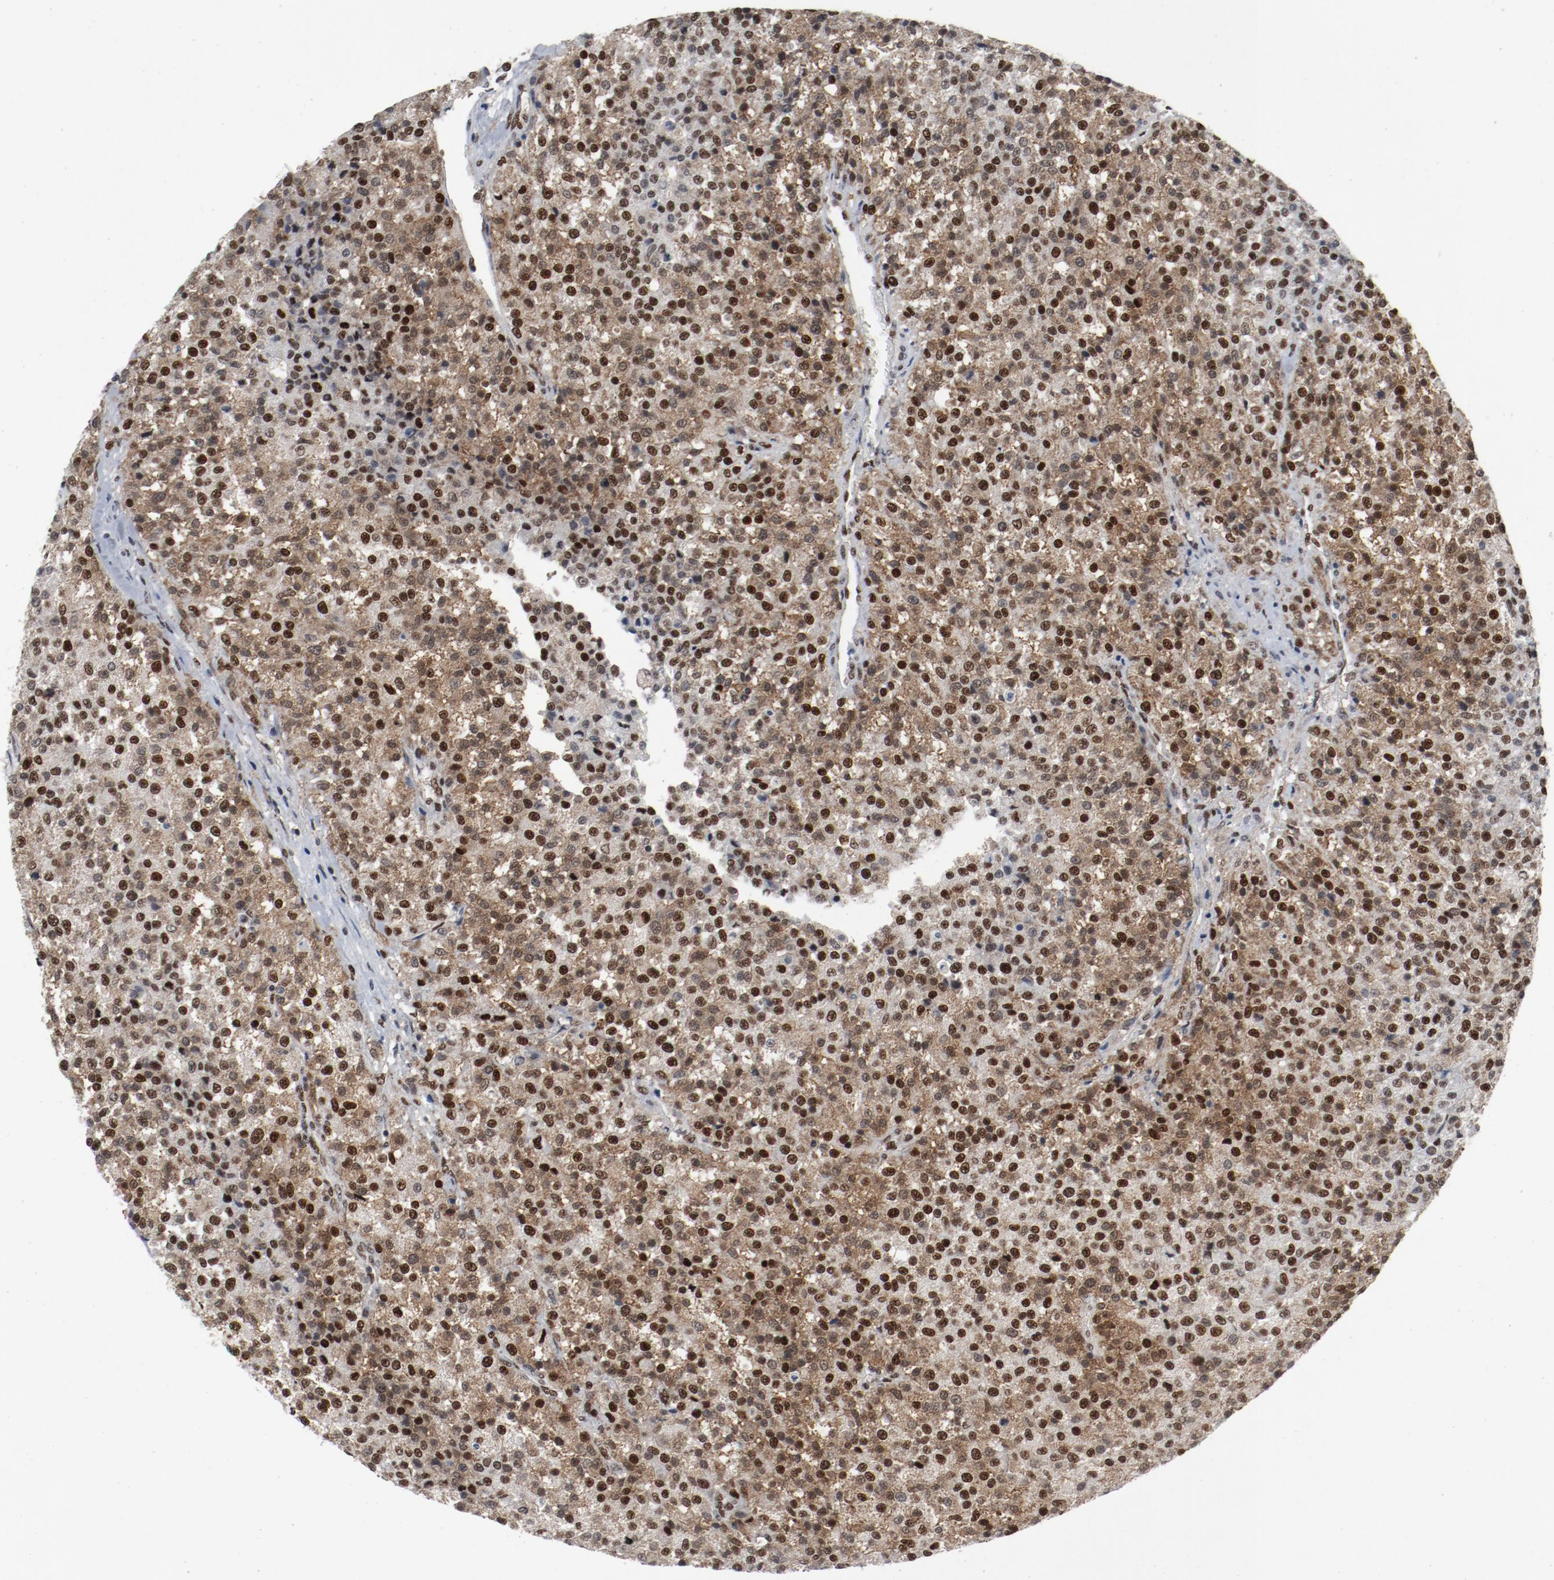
{"staining": {"intensity": "strong", "quantity": ">75%", "location": "cytoplasmic/membranous,nuclear"}, "tissue": "testis cancer", "cell_type": "Tumor cells", "image_type": "cancer", "snomed": [{"axis": "morphology", "description": "Seminoma, NOS"}, {"axis": "topography", "description": "Testis"}], "caption": "Tumor cells exhibit high levels of strong cytoplasmic/membranous and nuclear positivity in about >75% of cells in seminoma (testis).", "gene": "JMJD6", "patient": {"sex": "male", "age": 59}}